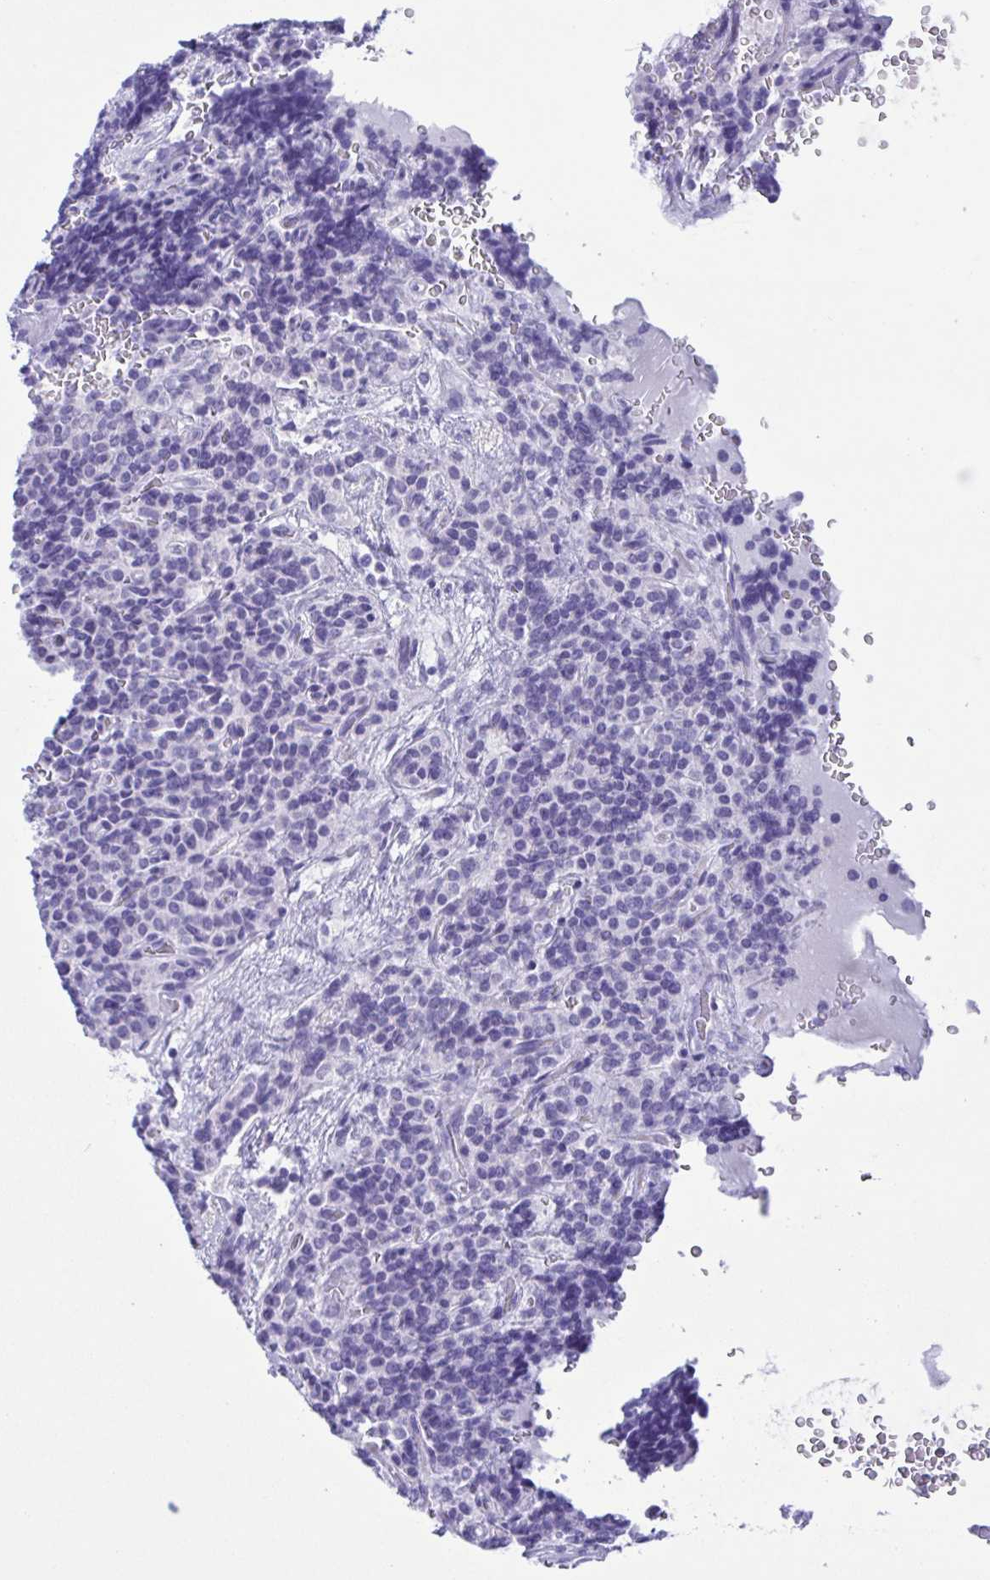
{"staining": {"intensity": "negative", "quantity": "none", "location": "none"}, "tissue": "carcinoid", "cell_type": "Tumor cells", "image_type": "cancer", "snomed": [{"axis": "morphology", "description": "Carcinoid, malignant, NOS"}, {"axis": "topography", "description": "Pancreas"}], "caption": "This image is of carcinoid stained with immunohistochemistry (IHC) to label a protein in brown with the nuclei are counter-stained blue. There is no staining in tumor cells.", "gene": "TSPY2", "patient": {"sex": "male", "age": 36}}